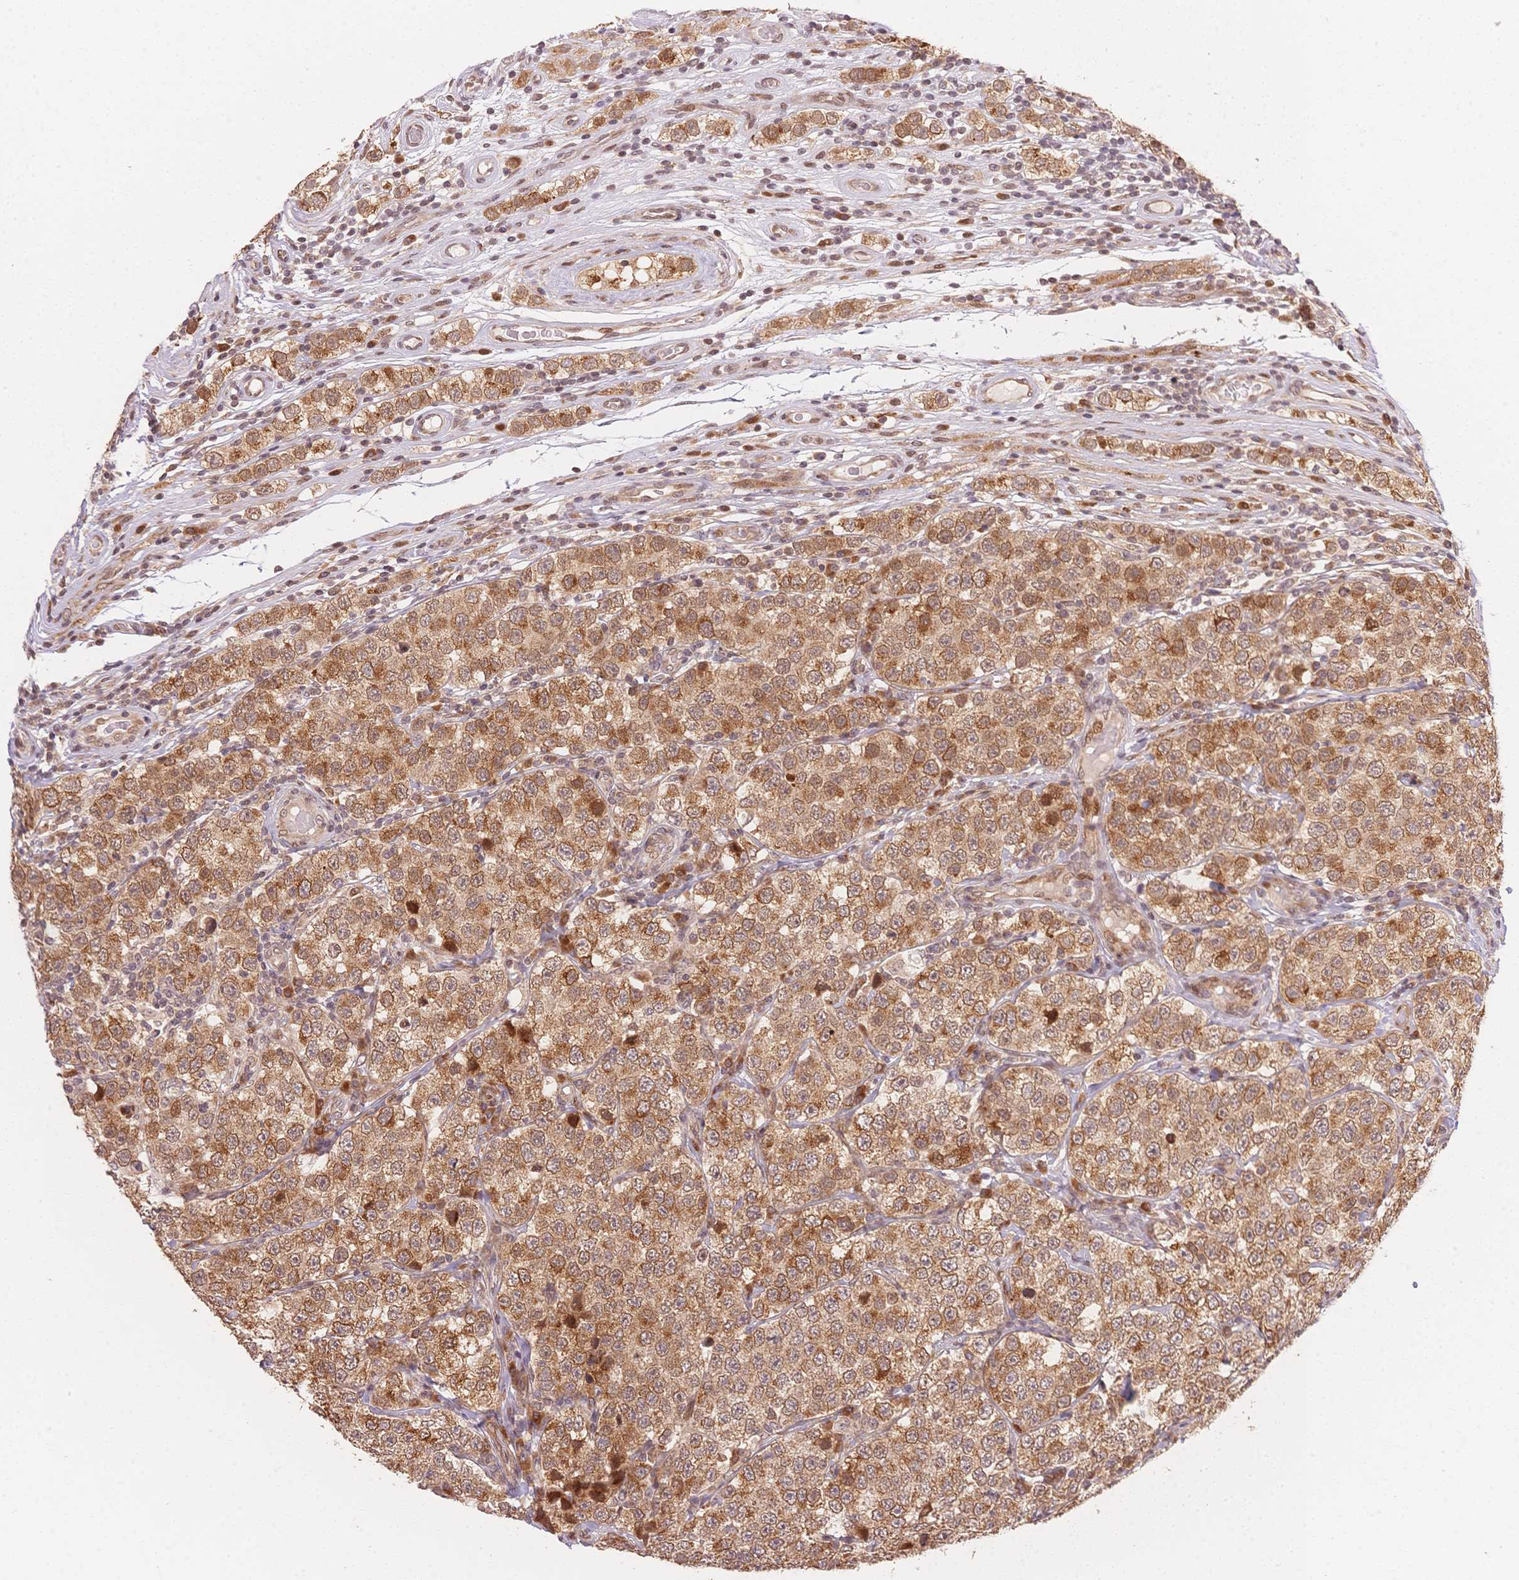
{"staining": {"intensity": "moderate", "quantity": ">75%", "location": "nuclear"}, "tissue": "testis cancer", "cell_type": "Tumor cells", "image_type": "cancer", "snomed": [{"axis": "morphology", "description": "Seminoma, NOS"}, {"axis": "topography", "description": "Testis"}], "caption": "A brown stain highlights moderate nuclear positivity of a protein in testis seminoma tumor cells. Using DAB (3,3'-diaminobenzidine) (brown) and hematoxylin (blue) stains, captured at high magnification using brightfield microscopy.", "gene": "STK39", "patient": {"sex": "male", "age": 34}}